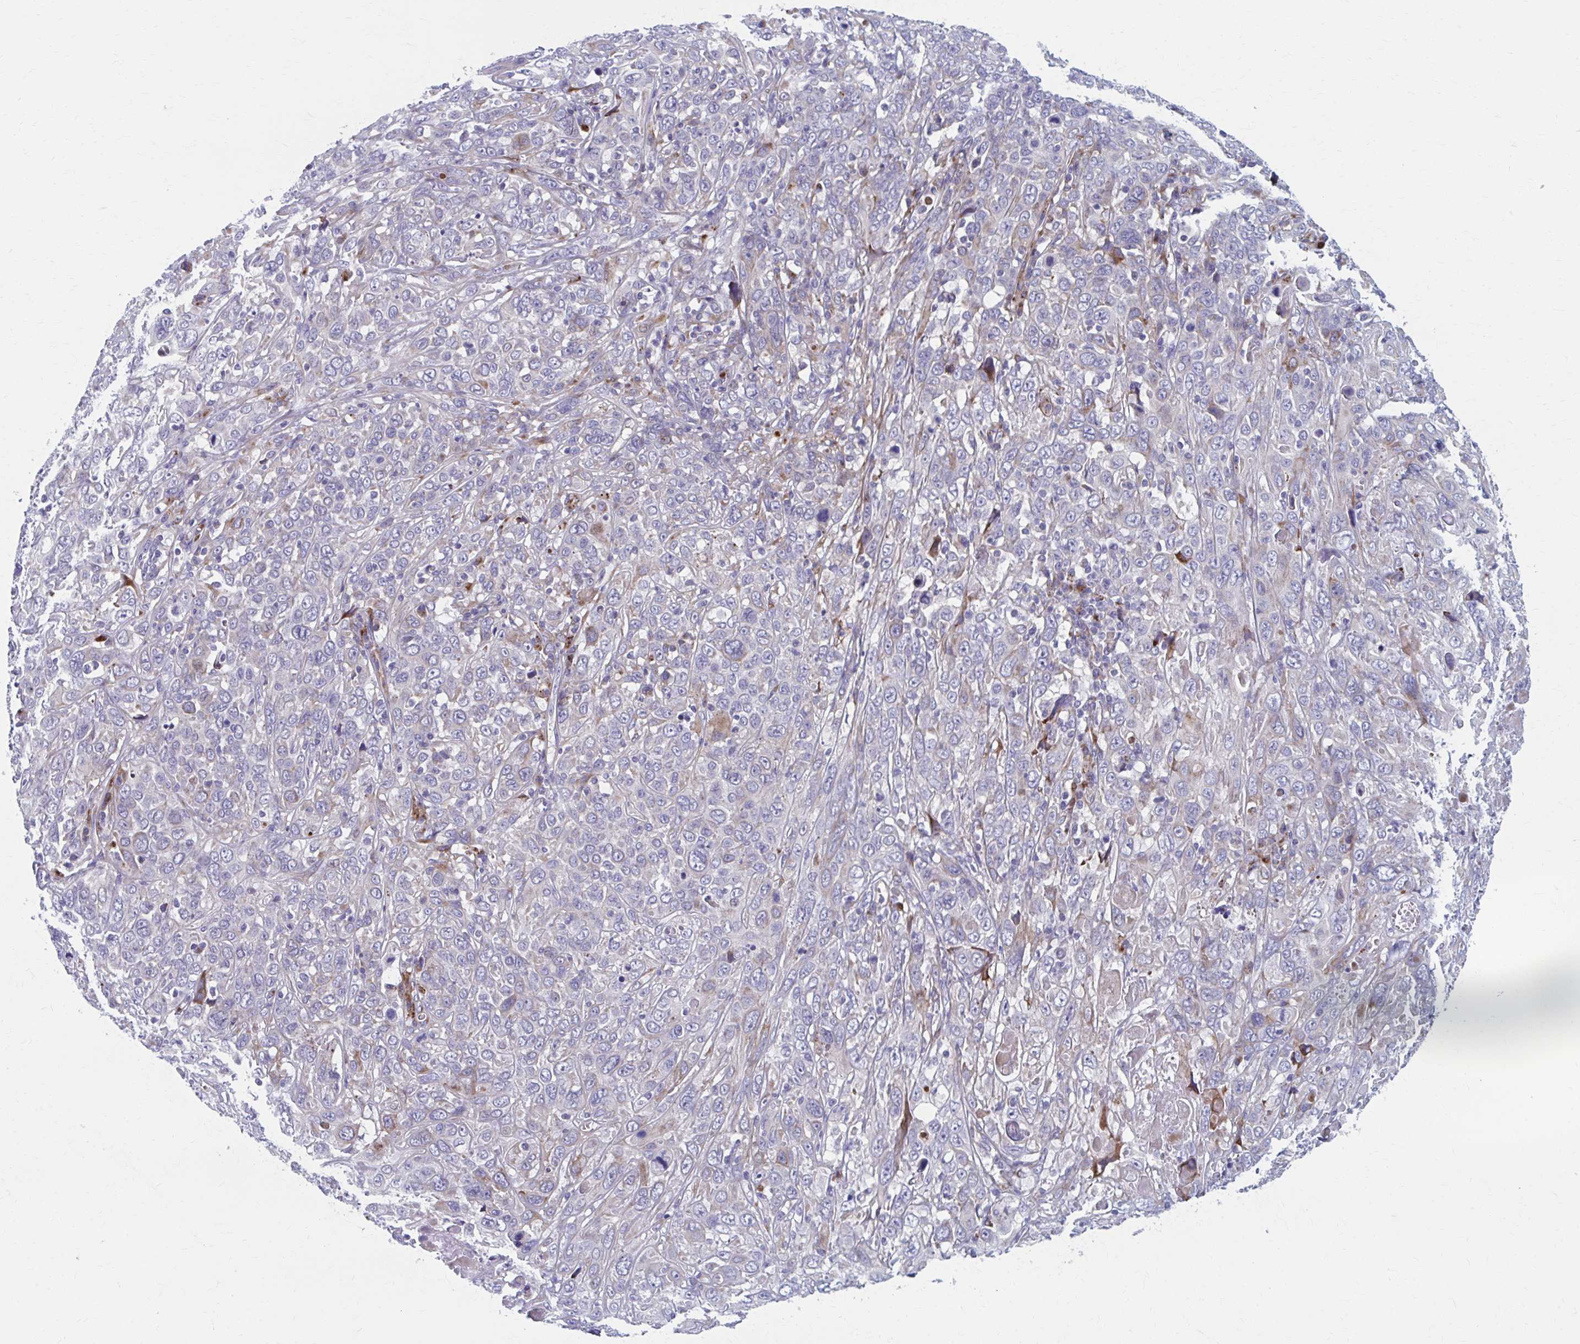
{"staining": {"intensity": "weak", "quantity": "<25%", "location": "cytoplasmic/membranous"}, "tissue": "cervical cancer", "cell_type": "Tumor cells", "image_type": "cancer", "snomed": [{"axis": "morphology", "description": "Squamous cell carcinoma, NOS"}, {"axis": "topography", "description": "Cervix"}], "caption": "Cervical squamous cell carcinoma was stained to show a protein in brown. There is no significant expression in tumor cells.", "gene": "OLFM2", "patient": {"sex": "female", "age": 46}}